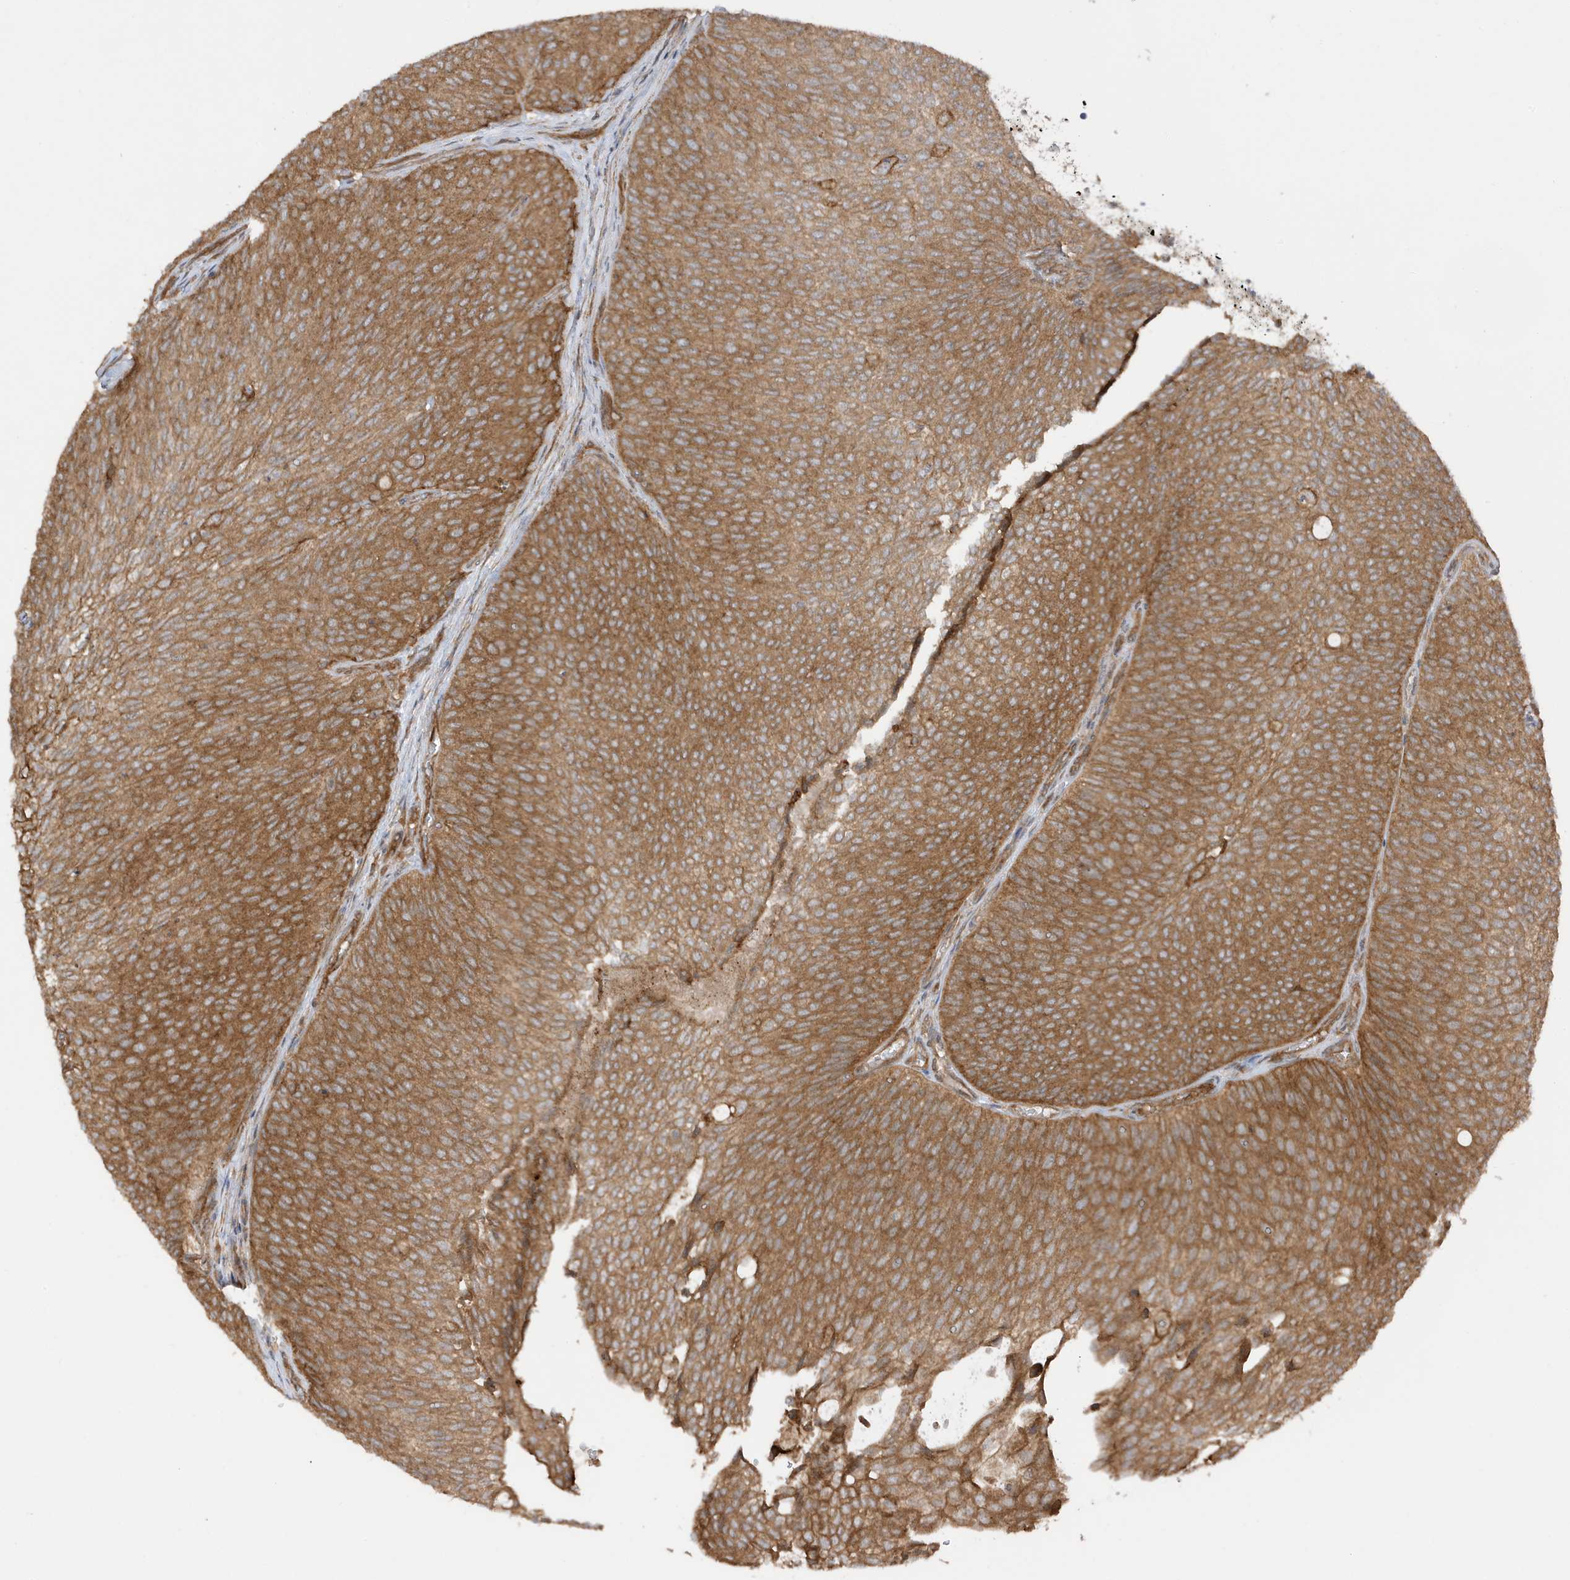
{"staining": {"intensity": "moderate", "quantity": ">75%", "location": "cytoplasmic/membranous"}, "tissue": "urothelial cancer", "cell_type": "Tumor cells", "image_type": "cancer", "snomed": [{"axis": "morphology", "description": "Urothelial carcinoma, Low grade"}, {"axis": "topography", "description": "Urinary bladder"}], "caption": "Immunohistochemical staining of human urothelial carcinoma (low-grade) demonstrates moderate cytoplasmic/membranous protein positivity in about >75% of tumor cells. (Stains: DAB in brown, nuclei in blue, Microscopy: brightfield microscopy at high magnification).", "gene": "CDC42EP3", "patient": {"sex": "female", "age": 79}}